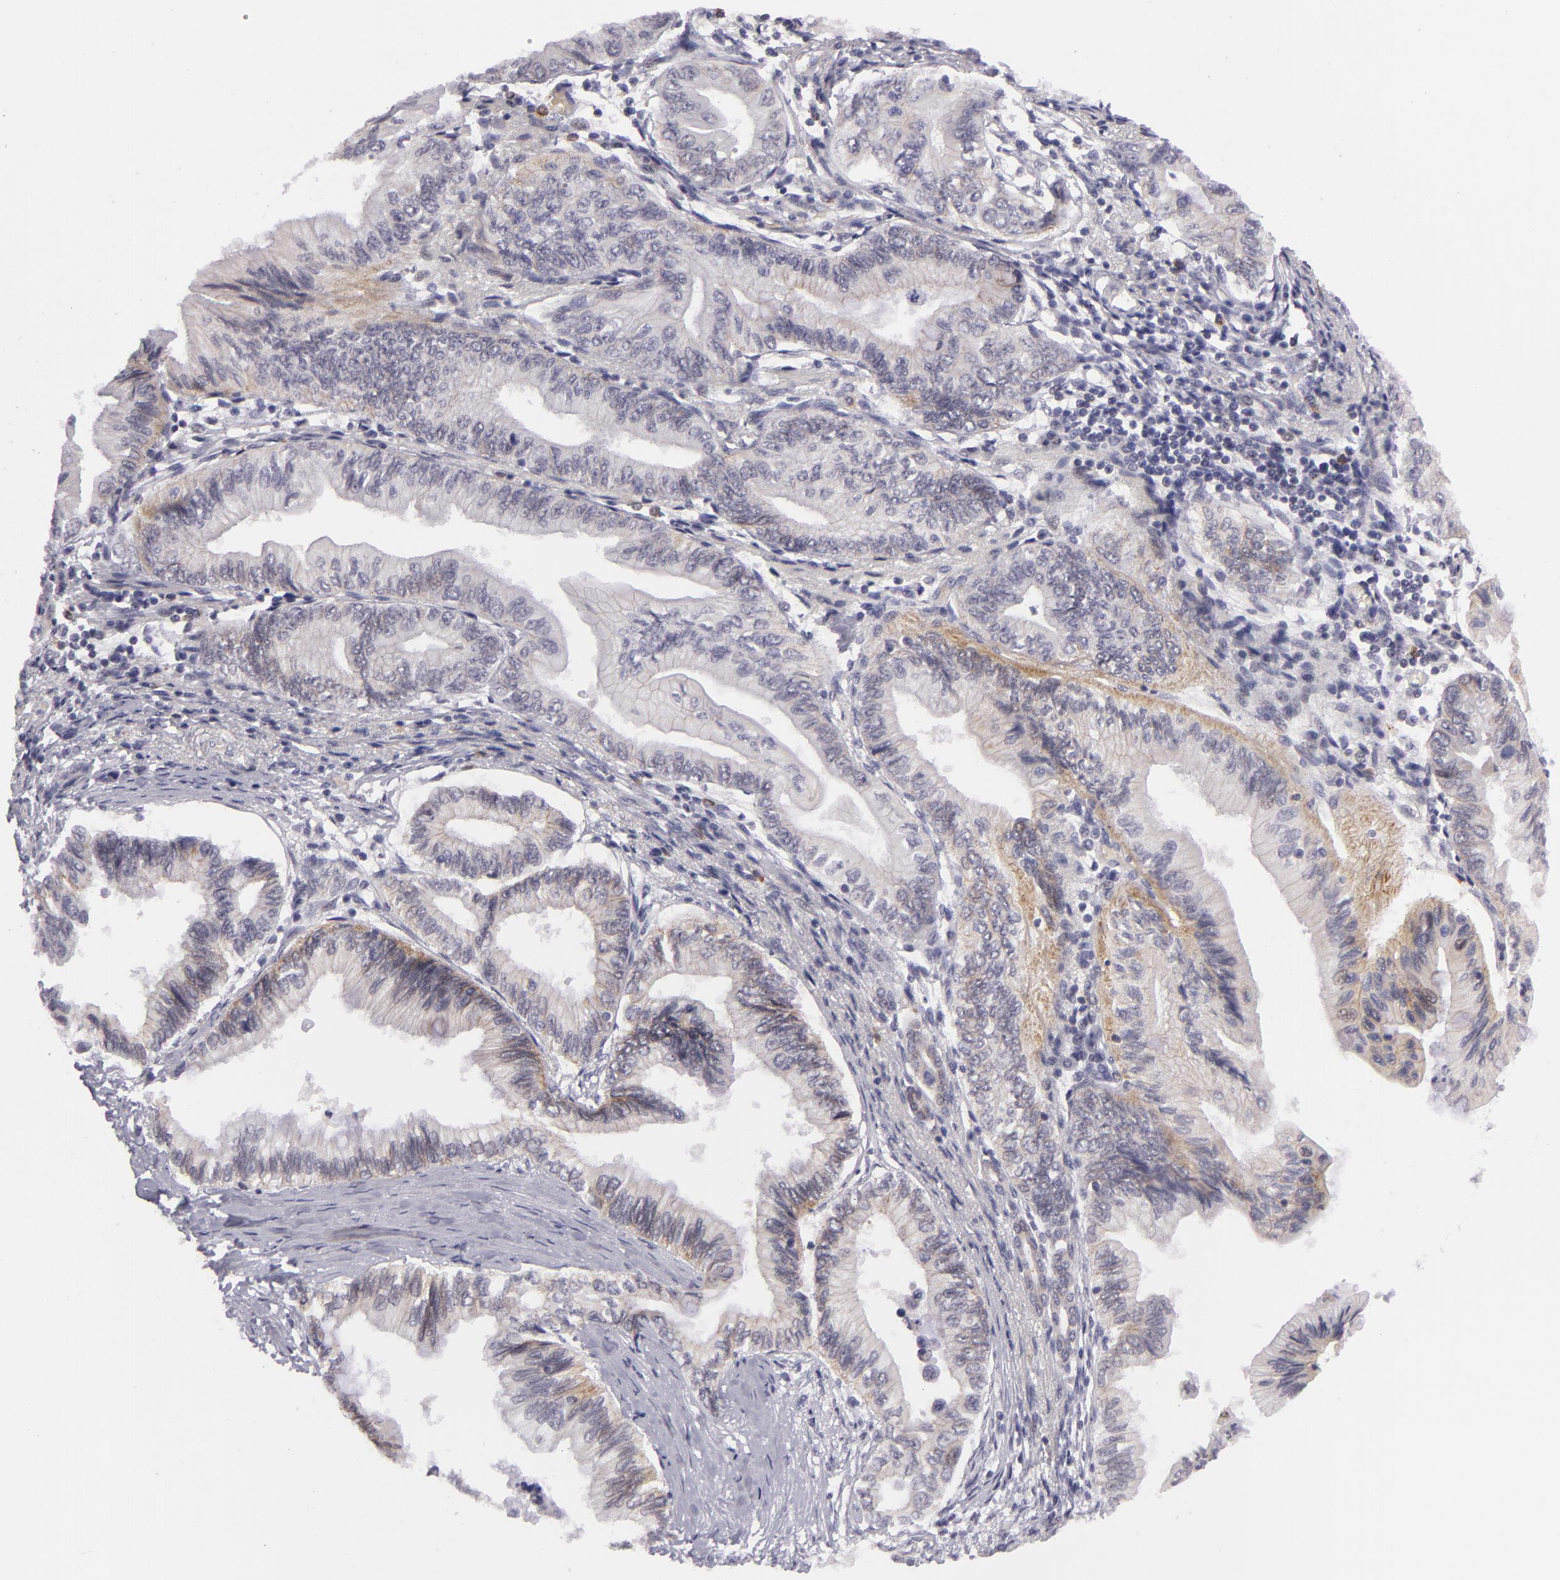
{"staining": {"intensity": "negative", "quantity": "none", "location": "none"}, "tissue": "pancreatic cancer", "cell_type": "Tumor cells", "image_type": "cancer", "snomed": [{"axis": "morphology", "description": "Adenocarcinoma, NOS"}, {"axis": "topography", "description": "Pancreas"}], "caption": "An immunohistochemistry image of pancreatic cancer is shown. There is no staining in tumor cells of pancreatic cancer.", "gene": "CTNNB1", "patient": {"sex": "female", "age": 66}}